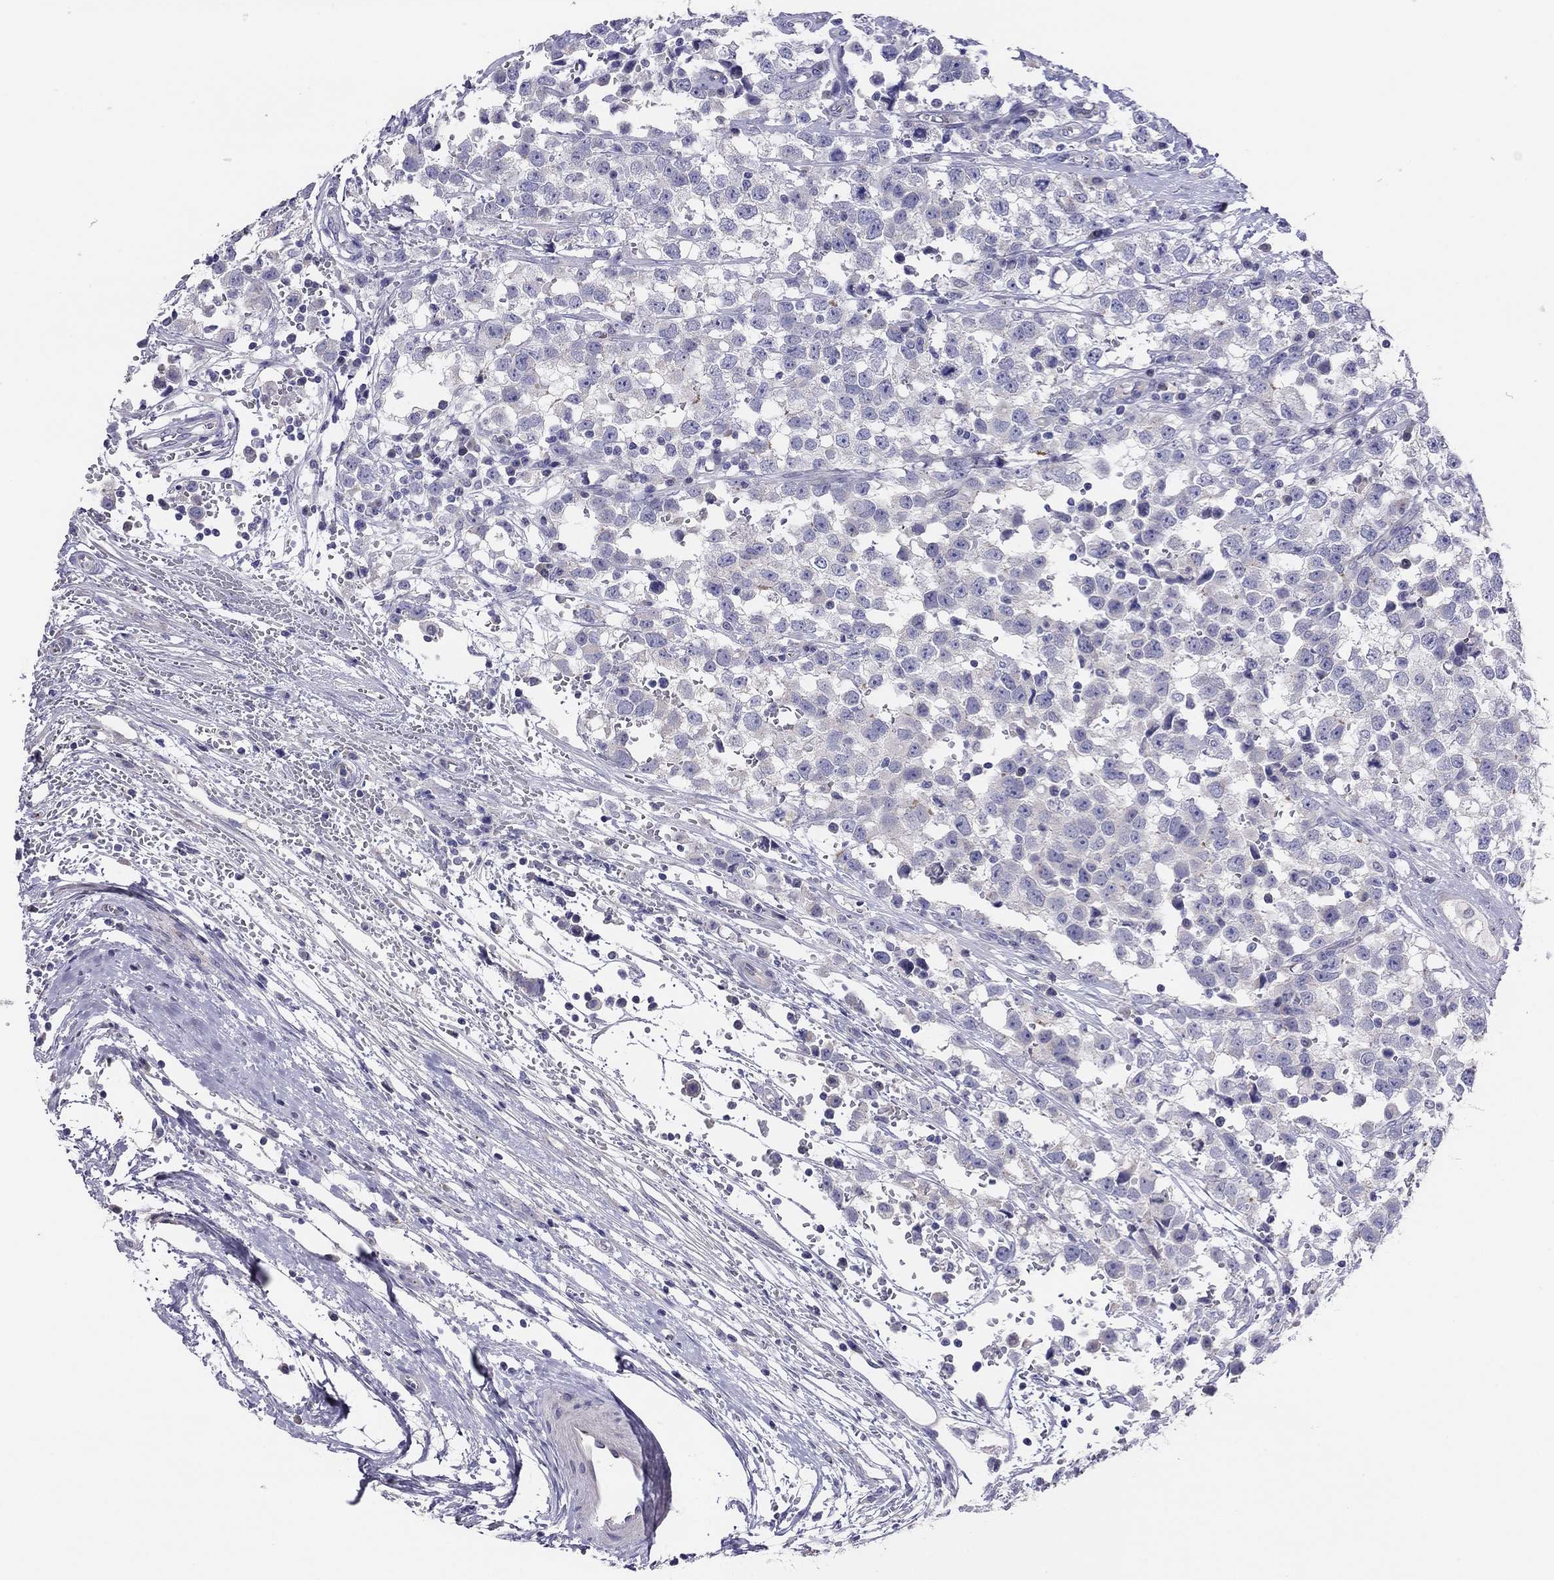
{"staining": {"intensity": "negative", "quantity": "none", "location": "none"}, "tissue": "testis cancer", "cell_type": "Tumor cells", "image_type": "cancer", "snomed": [{"axis": "morphology", "description": "Seminoma, NOS"}, {"axis": "topography", "description": "Testis"}], "caption": "Histopathology image shows no significant protein positivity in tumor cells of testis cancer (seminoma).", "gene": "MGAT4C", "patient": {"sex": "male", "age": 34}}